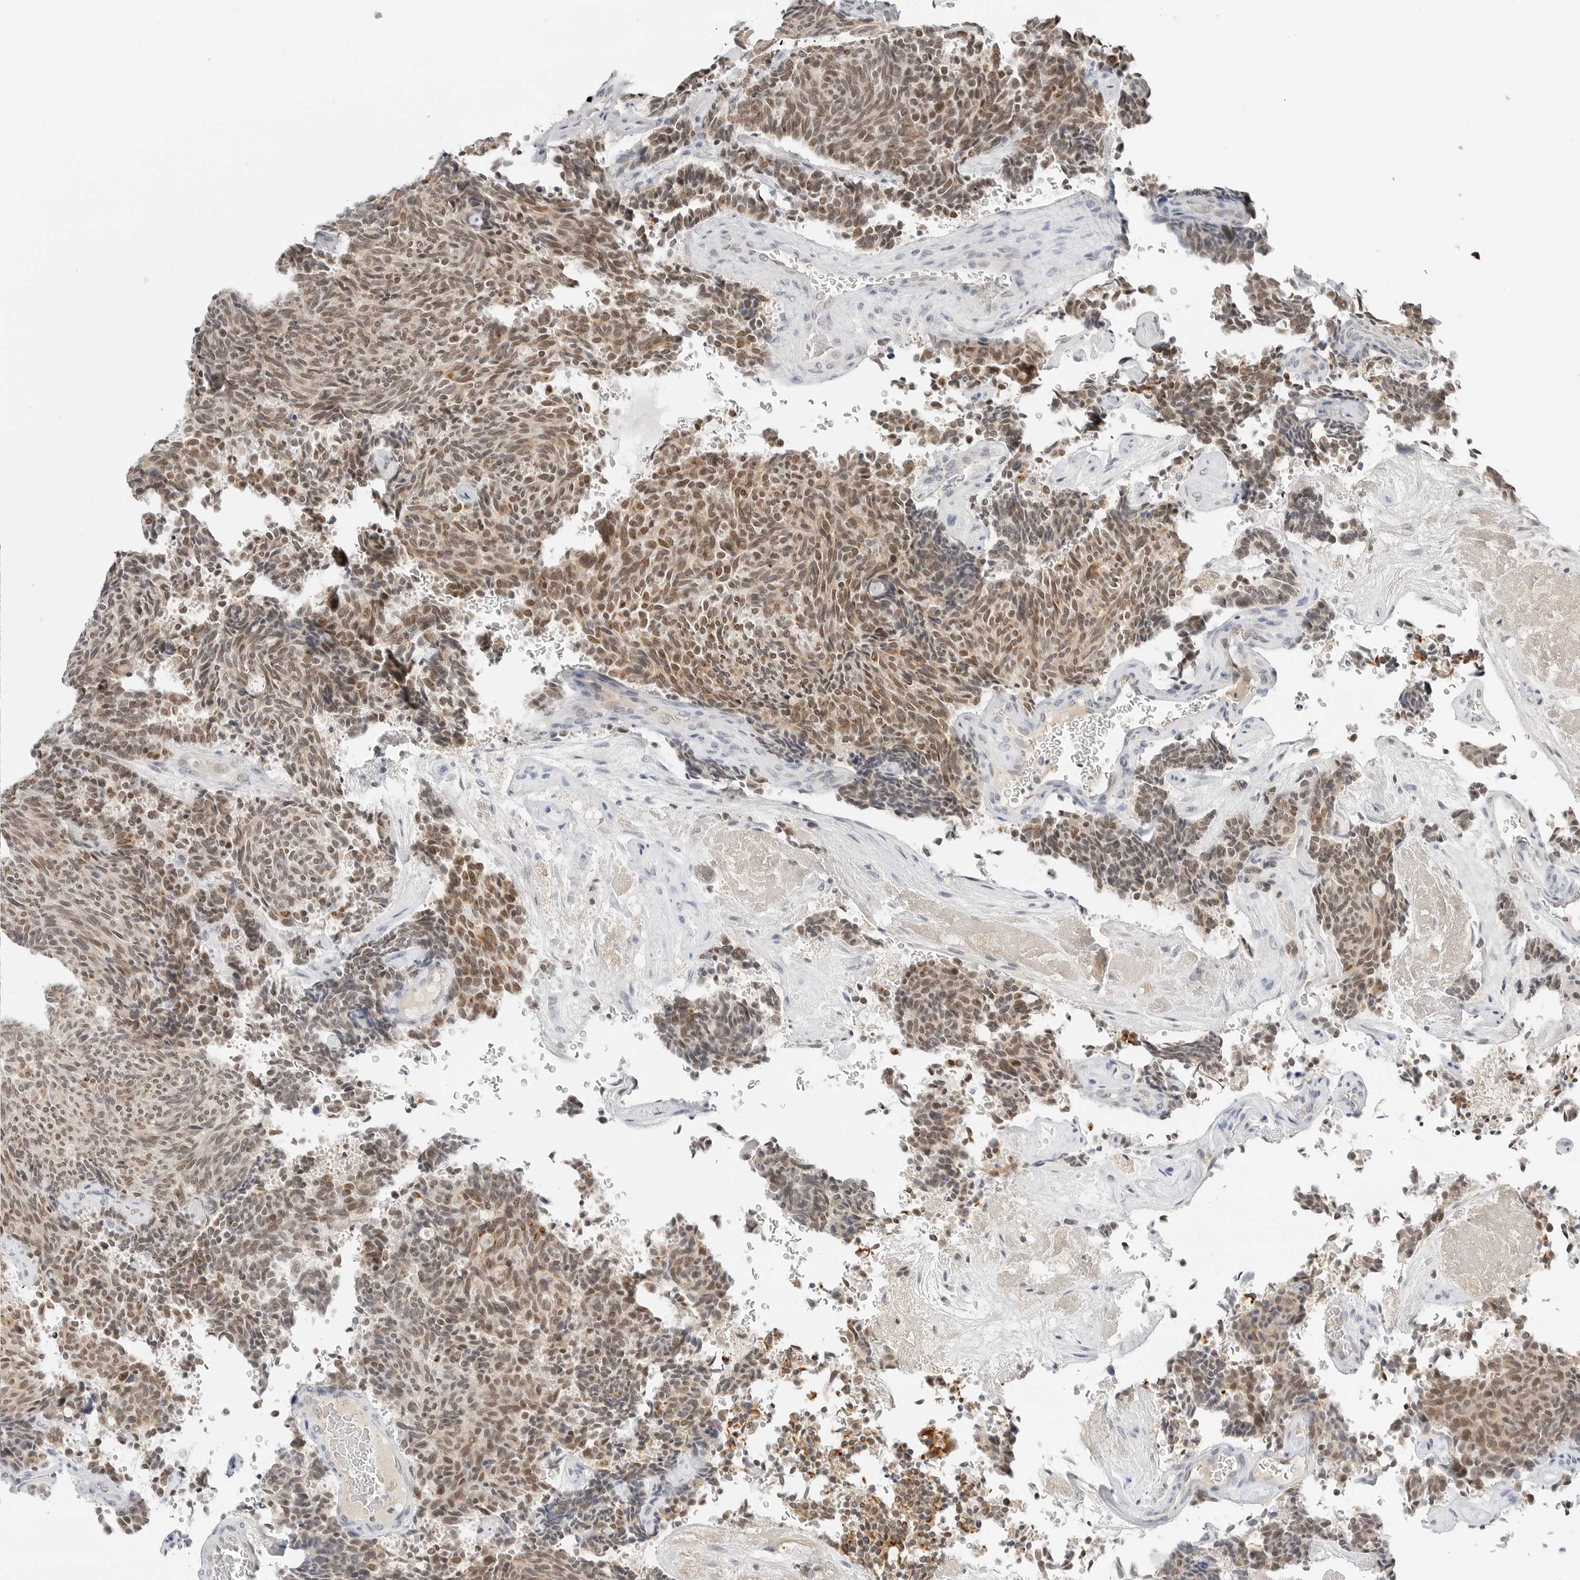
{"staining": {"intensity": "moderate", "quantity": ">75%", "location": "nuclear"}, "tissue": "carcinoid", "cell_type": "Tumor cells", "image_type": "cancer", "snomed": [{"axis": "morphology", "description": "Carcinoid, malignant, NOS"}, {"axis": "topography", "description": "Pancreas"}], "caption": "Immunohistochemistry of human carcinoid (malignant) exhibits medium levels of moderate nuclear positivity in approximately >75% of tumor cells.", "gene": "TSEN2", "patient": {"sex": "female", "age": 54}}